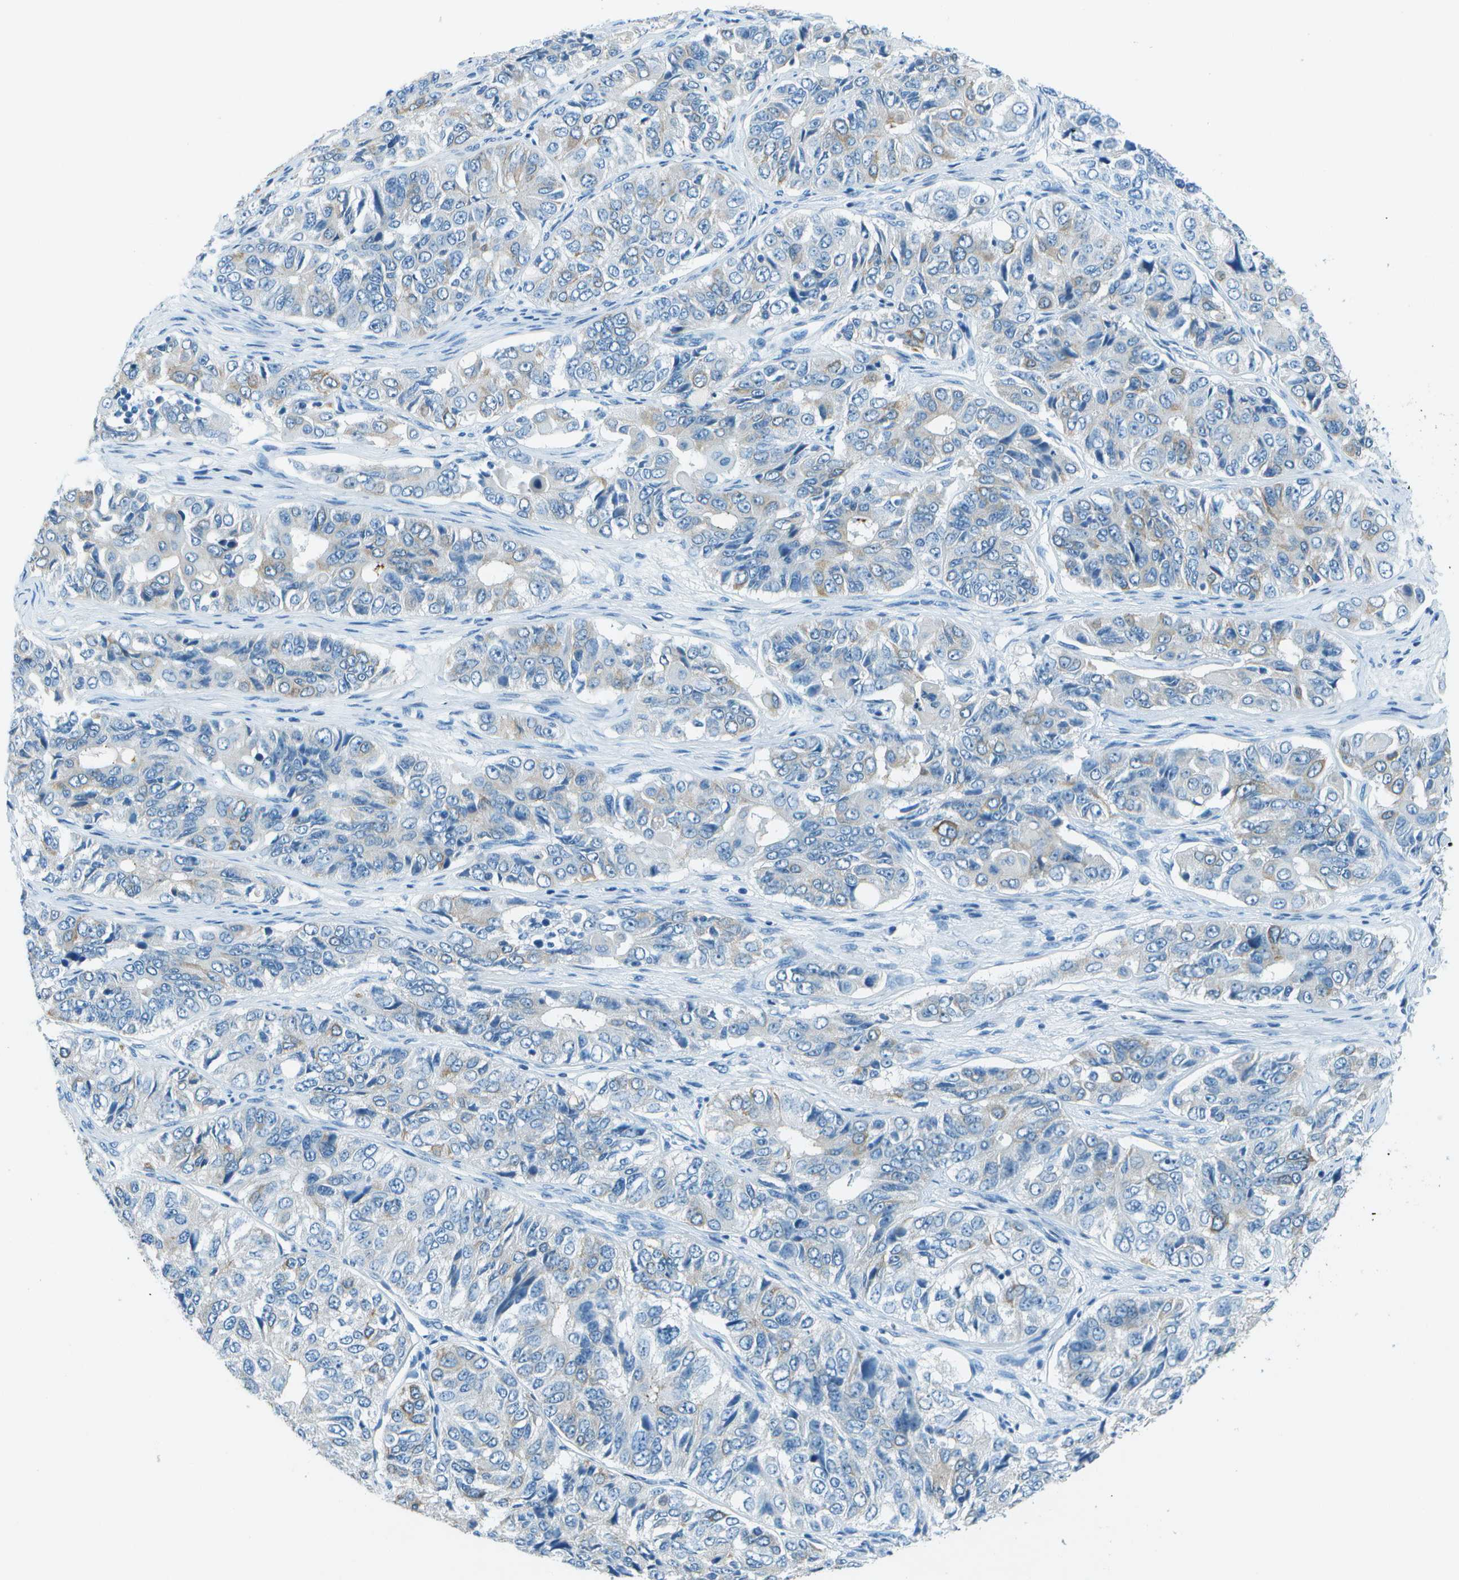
{"staining": {"intensity": "moderate", "quantity": "<25%", "location": "cytoplasmic/membranous"}, "tissue": "ovarian cancer", "cell_type": "Tumor cells", "image_type": "cancer", "snomed": [{"axis": "morphology", "description": "Carcinoma, endometroid"}, {"axis": "topography", "description": "Ovary"}], "caption": "An IHC image of neoplastic tissue is shown. Protein staining in brown labels moderate cytoplasmic/membranous positivity in endometroid carcinoma (ovarian) within tumor cells. Nuclei are stained in blue.", "gene": "SLC16A10", "patient": {"sex": "female", "age": 51}}